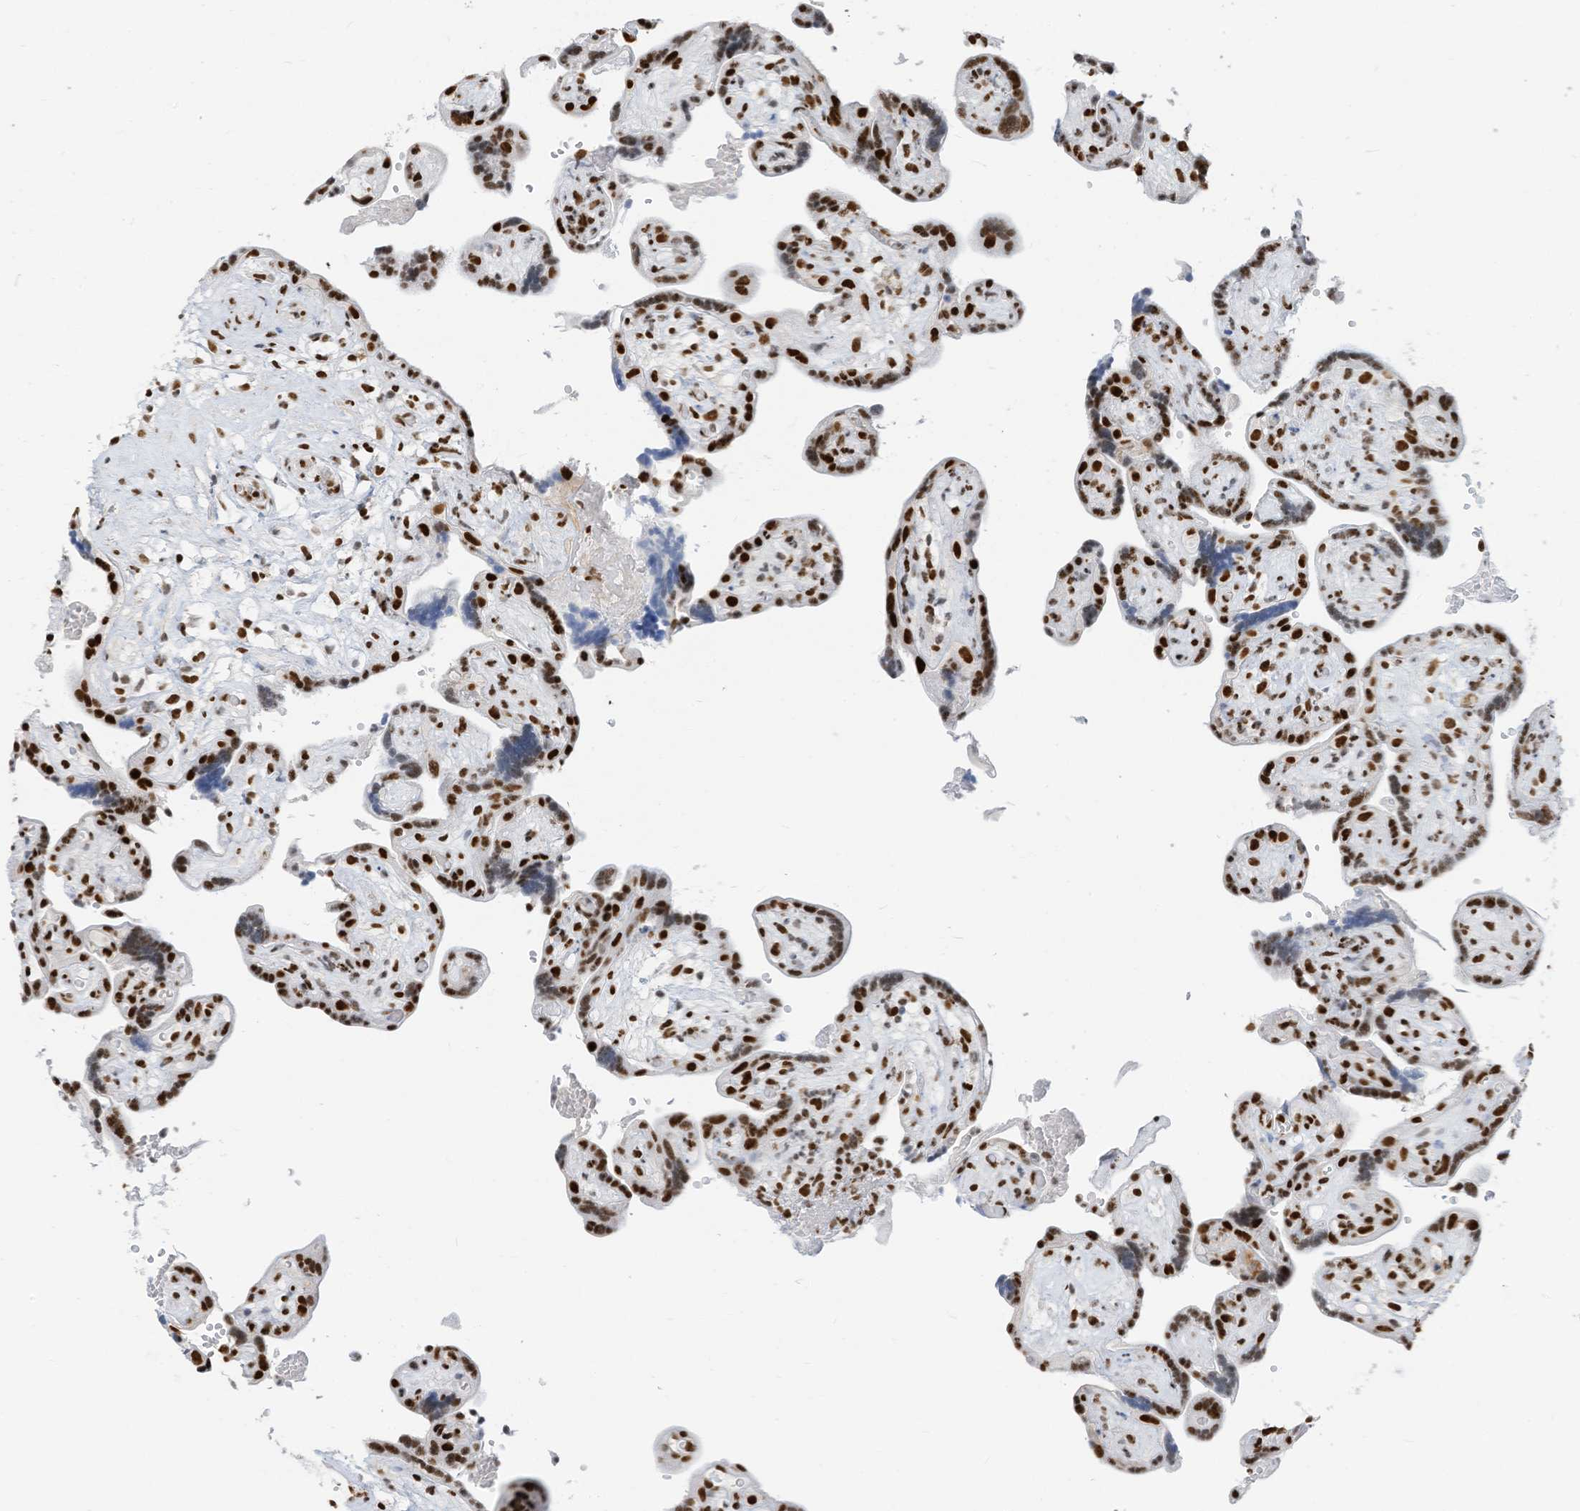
{"staining": {"intensity": "strong", "quantity": ">75%", "location": "nuclear"}, "tissue": "placenta", "cell_type": "Decidual cells", "image_type": "normal", "snomed": [{"axis": "morphology", "description": "Normal tissue, NOS"}, {"axis": "topography", "description": "Placenta"}], "caption": "Strong nuclear positivity for a protein is seen in approximately >75% of decidual cells of normal placenta using immunohistochemistry (IHC).", "gene": "KHSRP", "patient": {"sex": "female", "age": 30}}